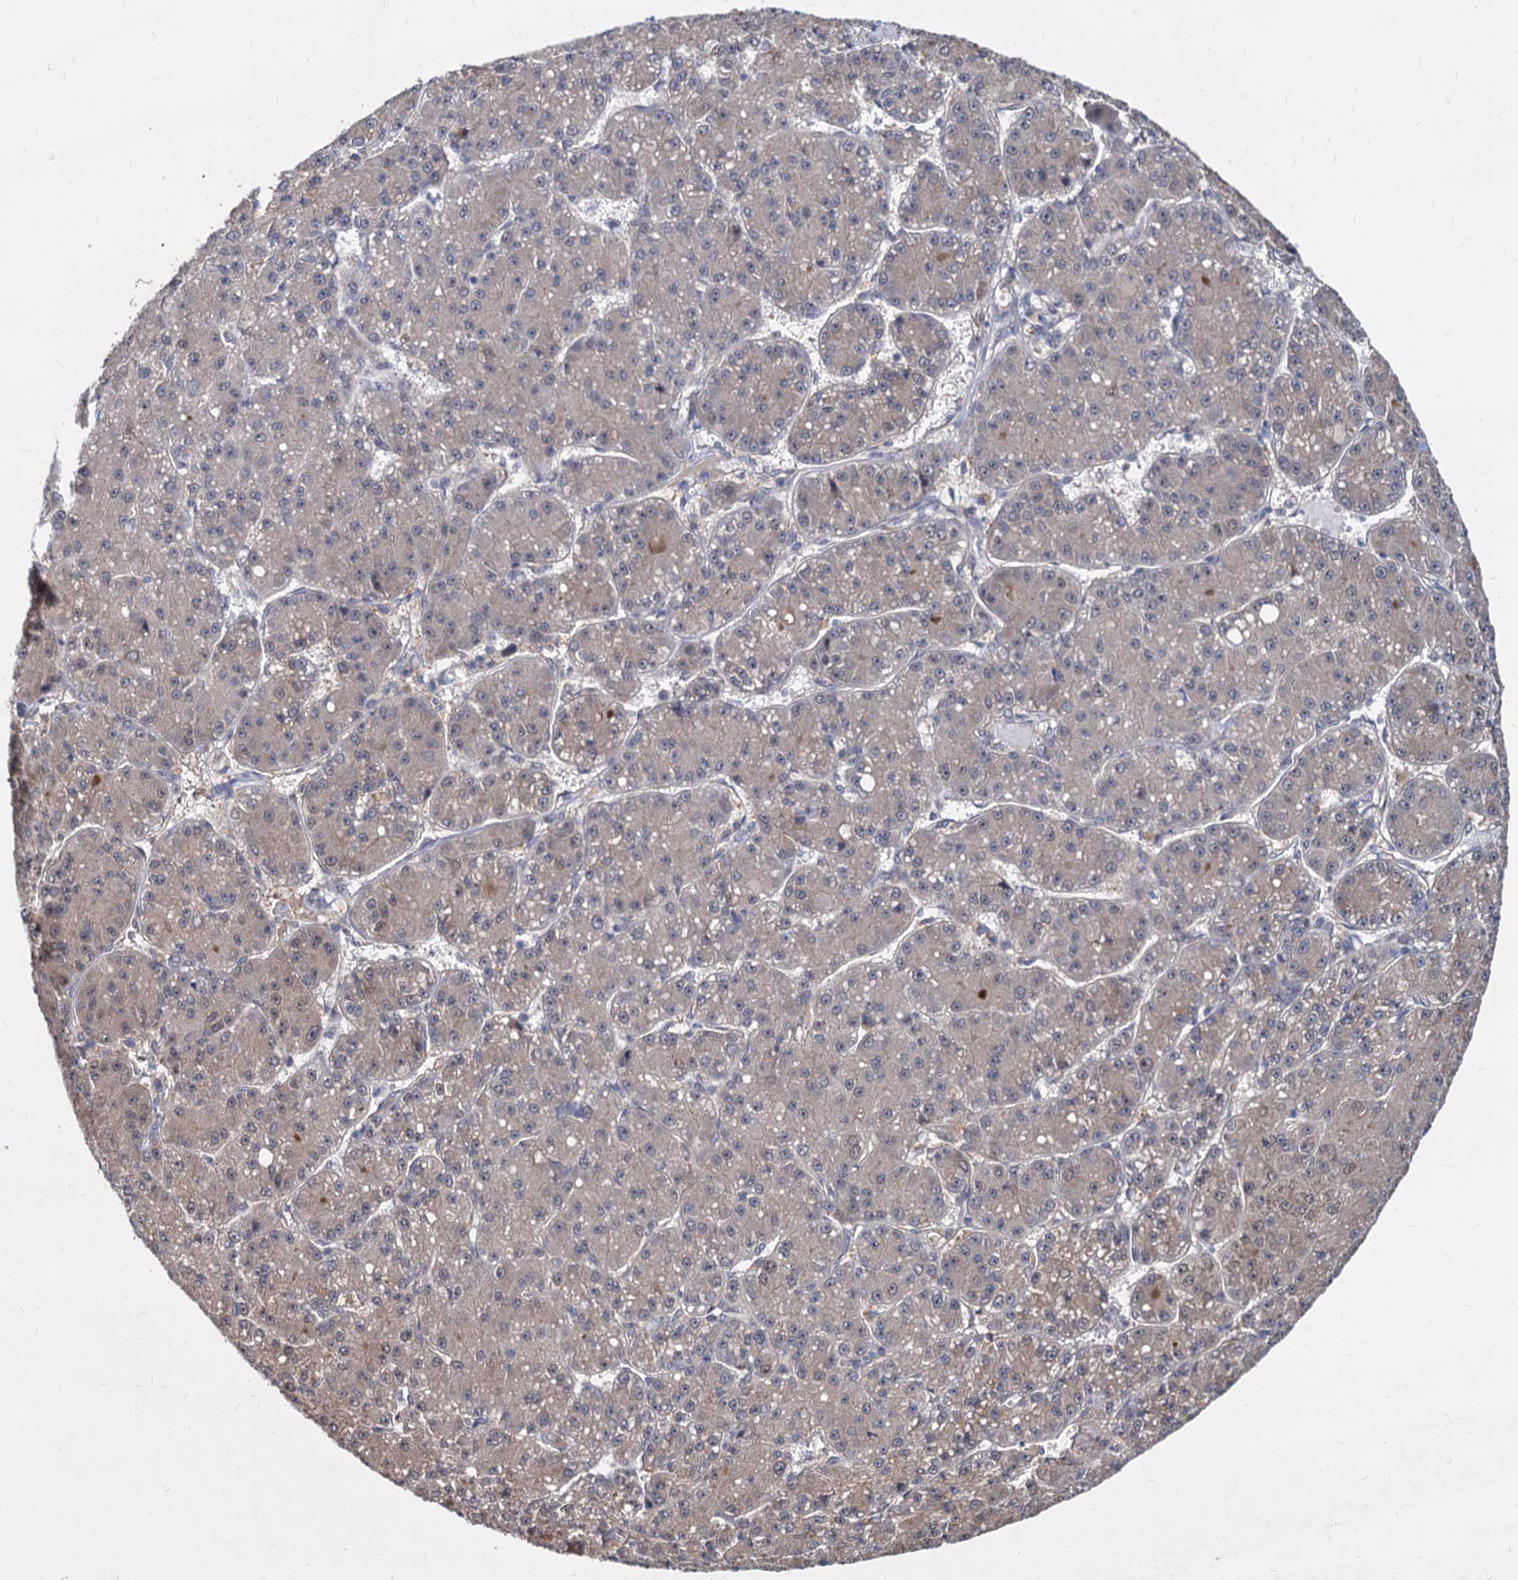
{"staining": {"intensity": "negative", "quantity": "none", "location": "none"}, "tissue": "liver cancer", "cell_type": "Tumor cells", "image_type": "cancer", "snomed": [{"axis": "morphology", "description": "Carcinoma, Hepatocellular, NOS"}, {"axis": "topography", "description": "Liver"}], "caption": "Image shows no protein staining in tumor cells of liver hepatocellular carcinoma tissue. Nuclei are stained in blue.", "gene": "PSMD4", "patient": {"sex": "male", "age": 67}}